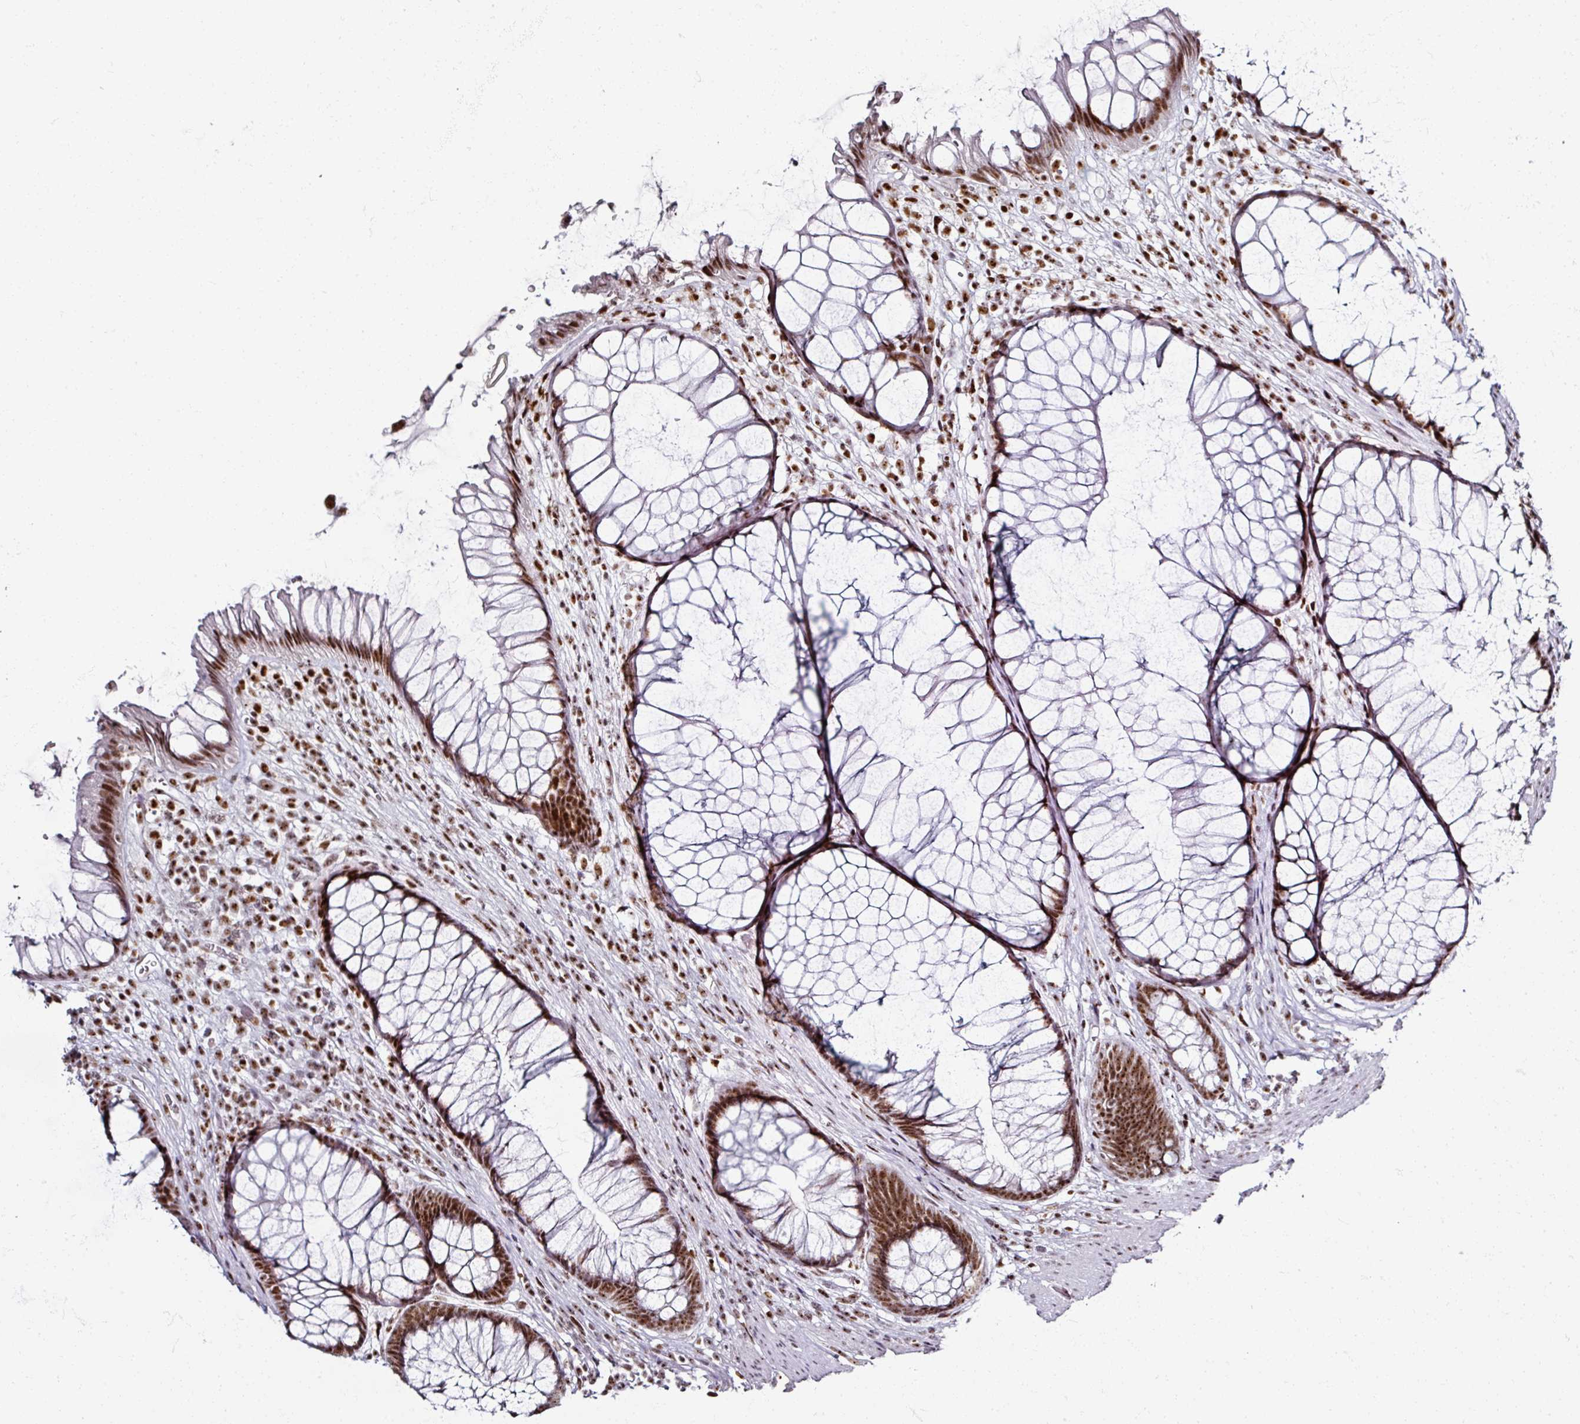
{"staining": {"intensity": "strong", "quantity": ">75%", "location": "nuclear"}, "tissue": "rectum", "cell_type": "Glandular cells", "image_type": "normal", "snomed": [{"axis": "morphology", "description": "Normal tissue, NOS"}, {"axis": "topography", "description": "Smooth muscle"}, {"axis": "topography", "description": "Rectum"}], "caption": "IHC staining of benign rectum, which displays high levels of strong nuclear expression in approximately >75% of glandular cells indicating strong nuclear protein staining. The staining was performed using DAB (brown) for protein detection and nuclei were counterstained in hematoxylin (blue).", "gene": "ADAR", "patient": {"sex": "male", "age": 53}}